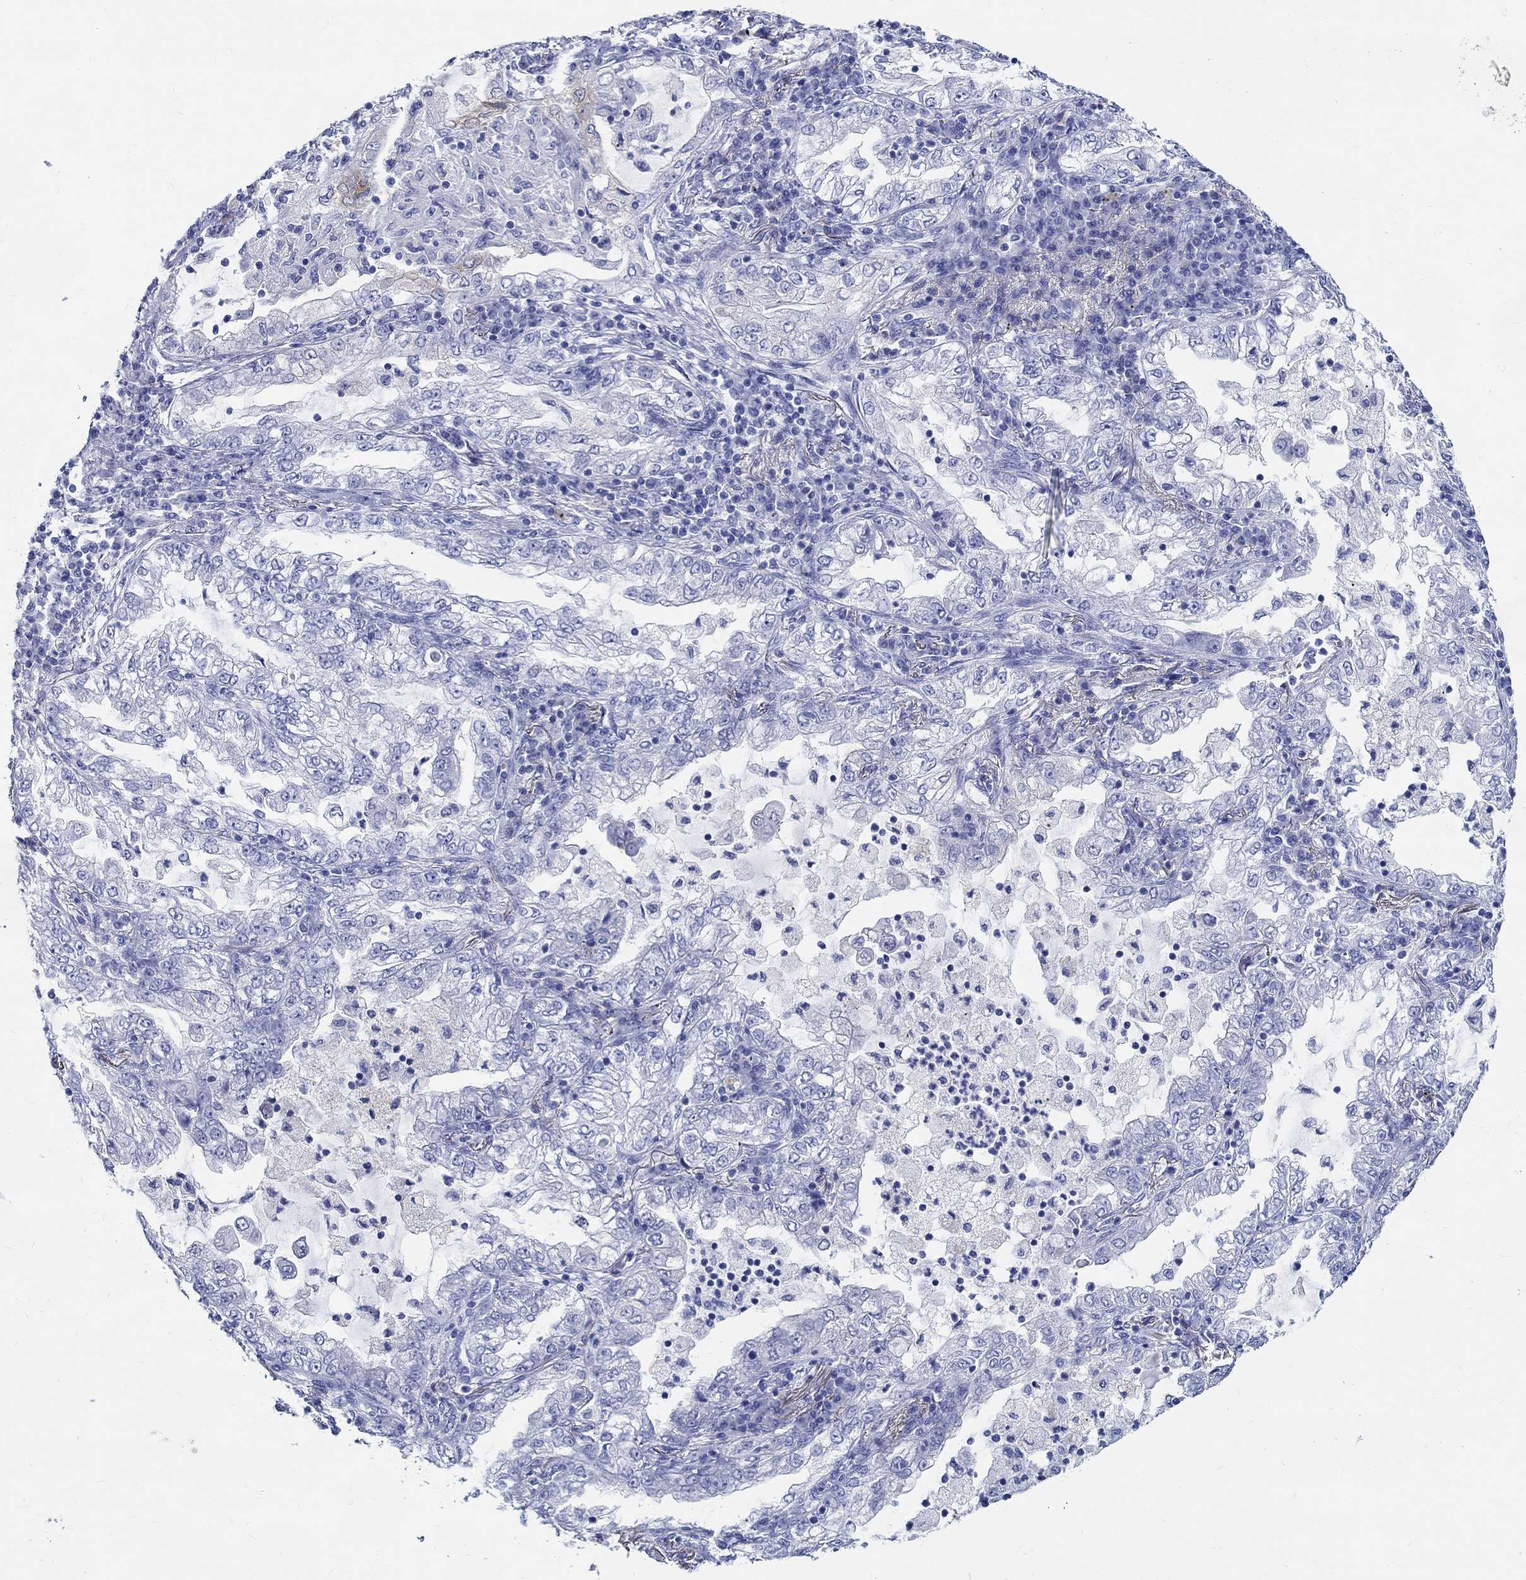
{"staining": {"intensity": "negative", "quantity": "none", "location": "none"}, "tissue": "lung cancer", "cell_type": "Tumor cells", "image_type": "cancer", "snomed": [{"axis": "morphology", "description": "Adenocarcinoma, NOS"}, {"axis": "topography", "description": "Lung"}], "caption": "Photomicrograph shows no significant protein staining in tumor cells of adenocarcinoma (lung).", "gene": "FBXO2", "patient": {"sex": "female", "age": 73}}